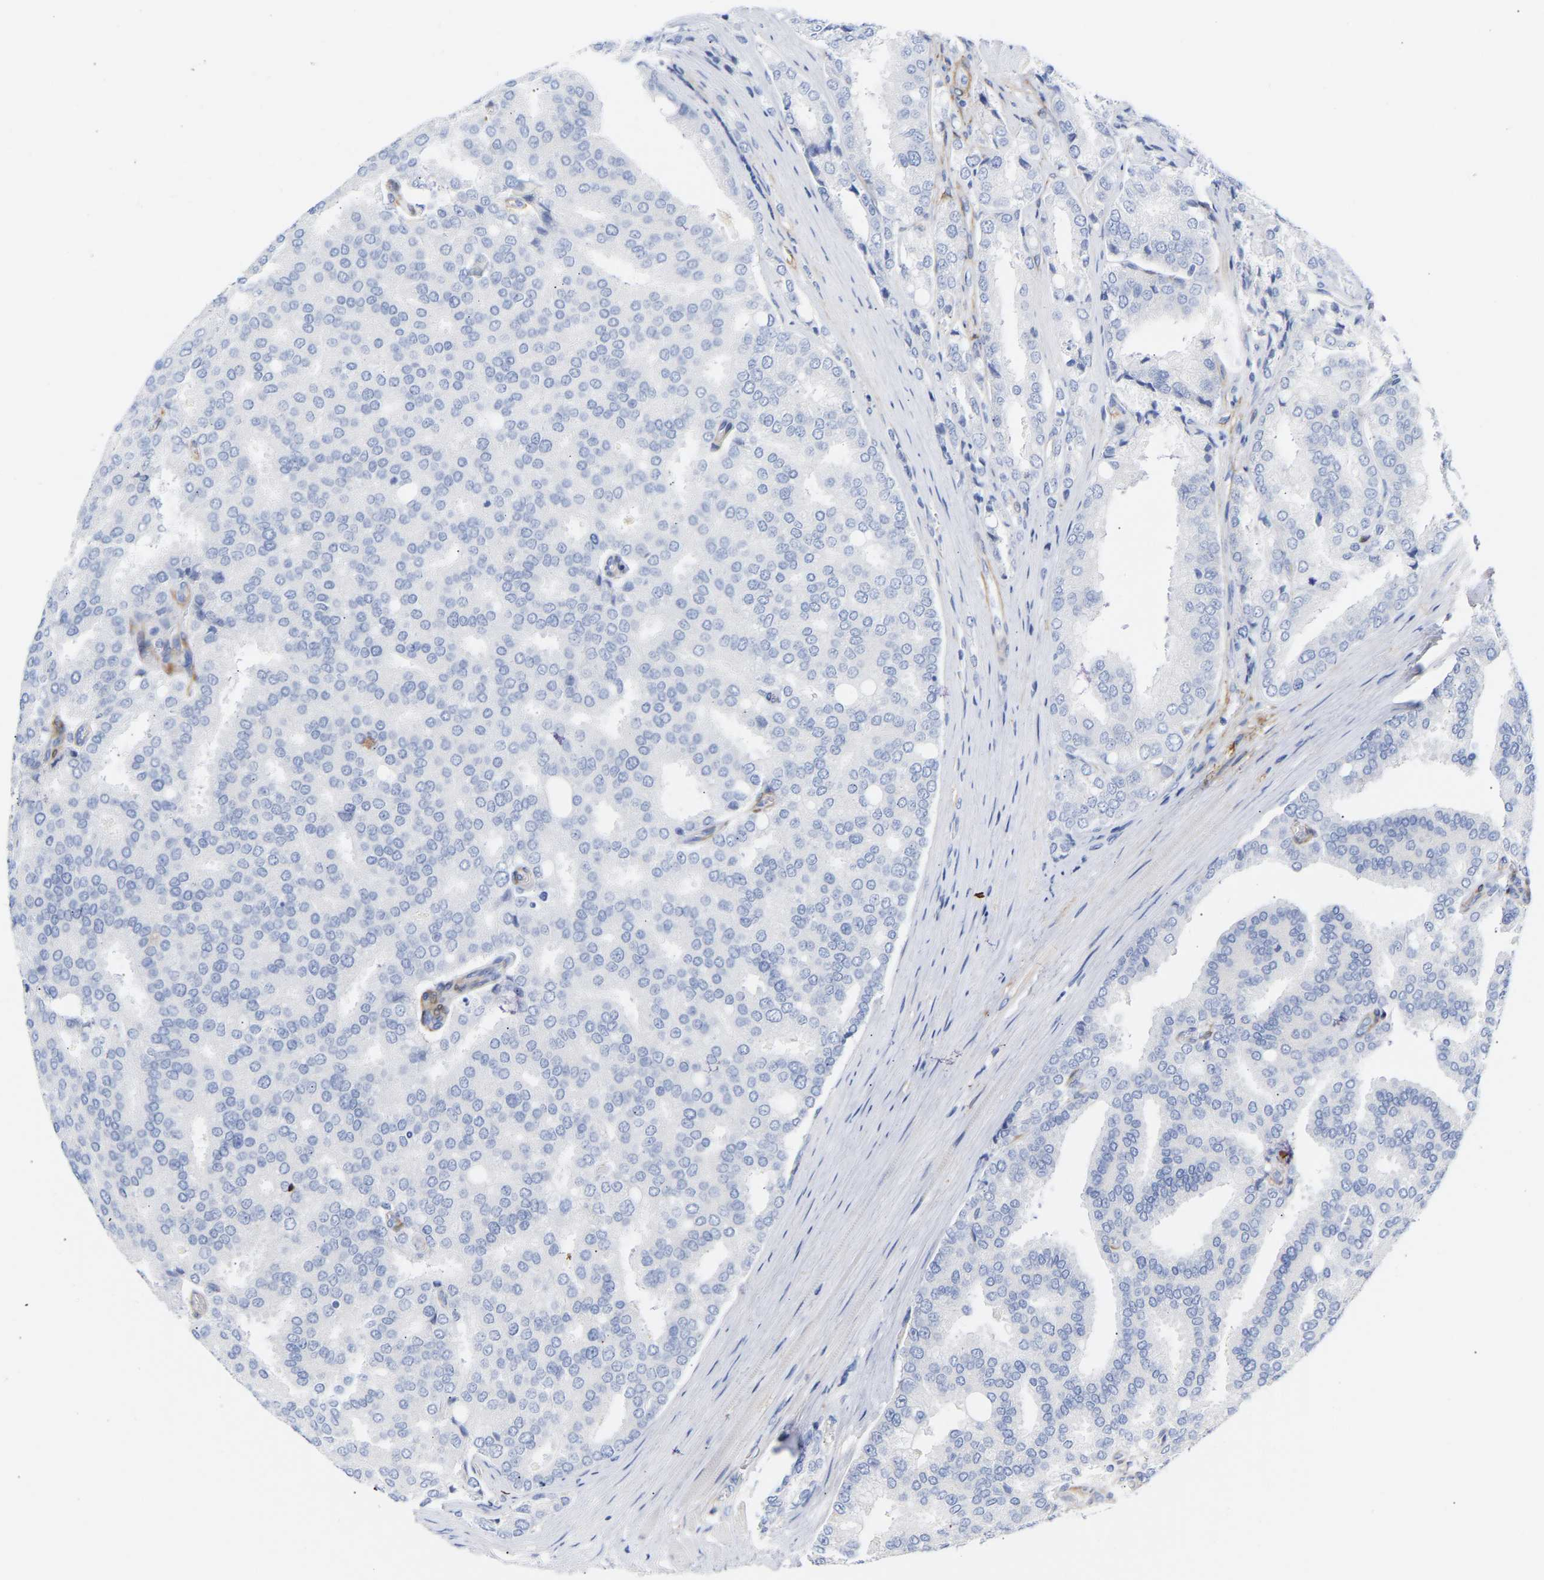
{"staining": {"intensity": "negative", "quantity": "none", "location": "none"}, "tissue": "prostate cancer", "cell_type": "Tumor cells", "image_type": "cancer", "snomed": [{"axis": "morphology", "description": "Adenocarcinoma, High grade"}, {"axis": "topography", "description": "Prostate"}], "caption": "Tumor cells show no significant expression in prostate cancer (high-grade adenocarcinoma).", "gene": "AMPH", "patient": {"sex": "male", "age": 50}}